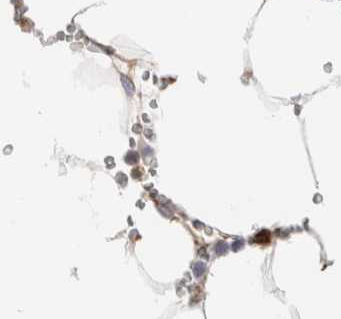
{"staining": {"intensity": "moderate", "quantity": "<25%", "location": "cytoplasmic/membranous,nuclear"}, "tissue": "bone marrow", "cell_type": "Hematopoietic cells", "image_type": "normal", "snomed": [{"axis": "morphology", "description": "Normal tissue, NOS"}, {"axis": "topography", "description": "Bone marrow"}], "caption": "Bone marrow stained with immunohistochemistry (IHC) displays moderate cytoplasmic/membranous,nuclear expression in about <25% of hematopoietic cells.", "gene": "SEPTIN4", "patient": {"sex": "male", "age": 70}}